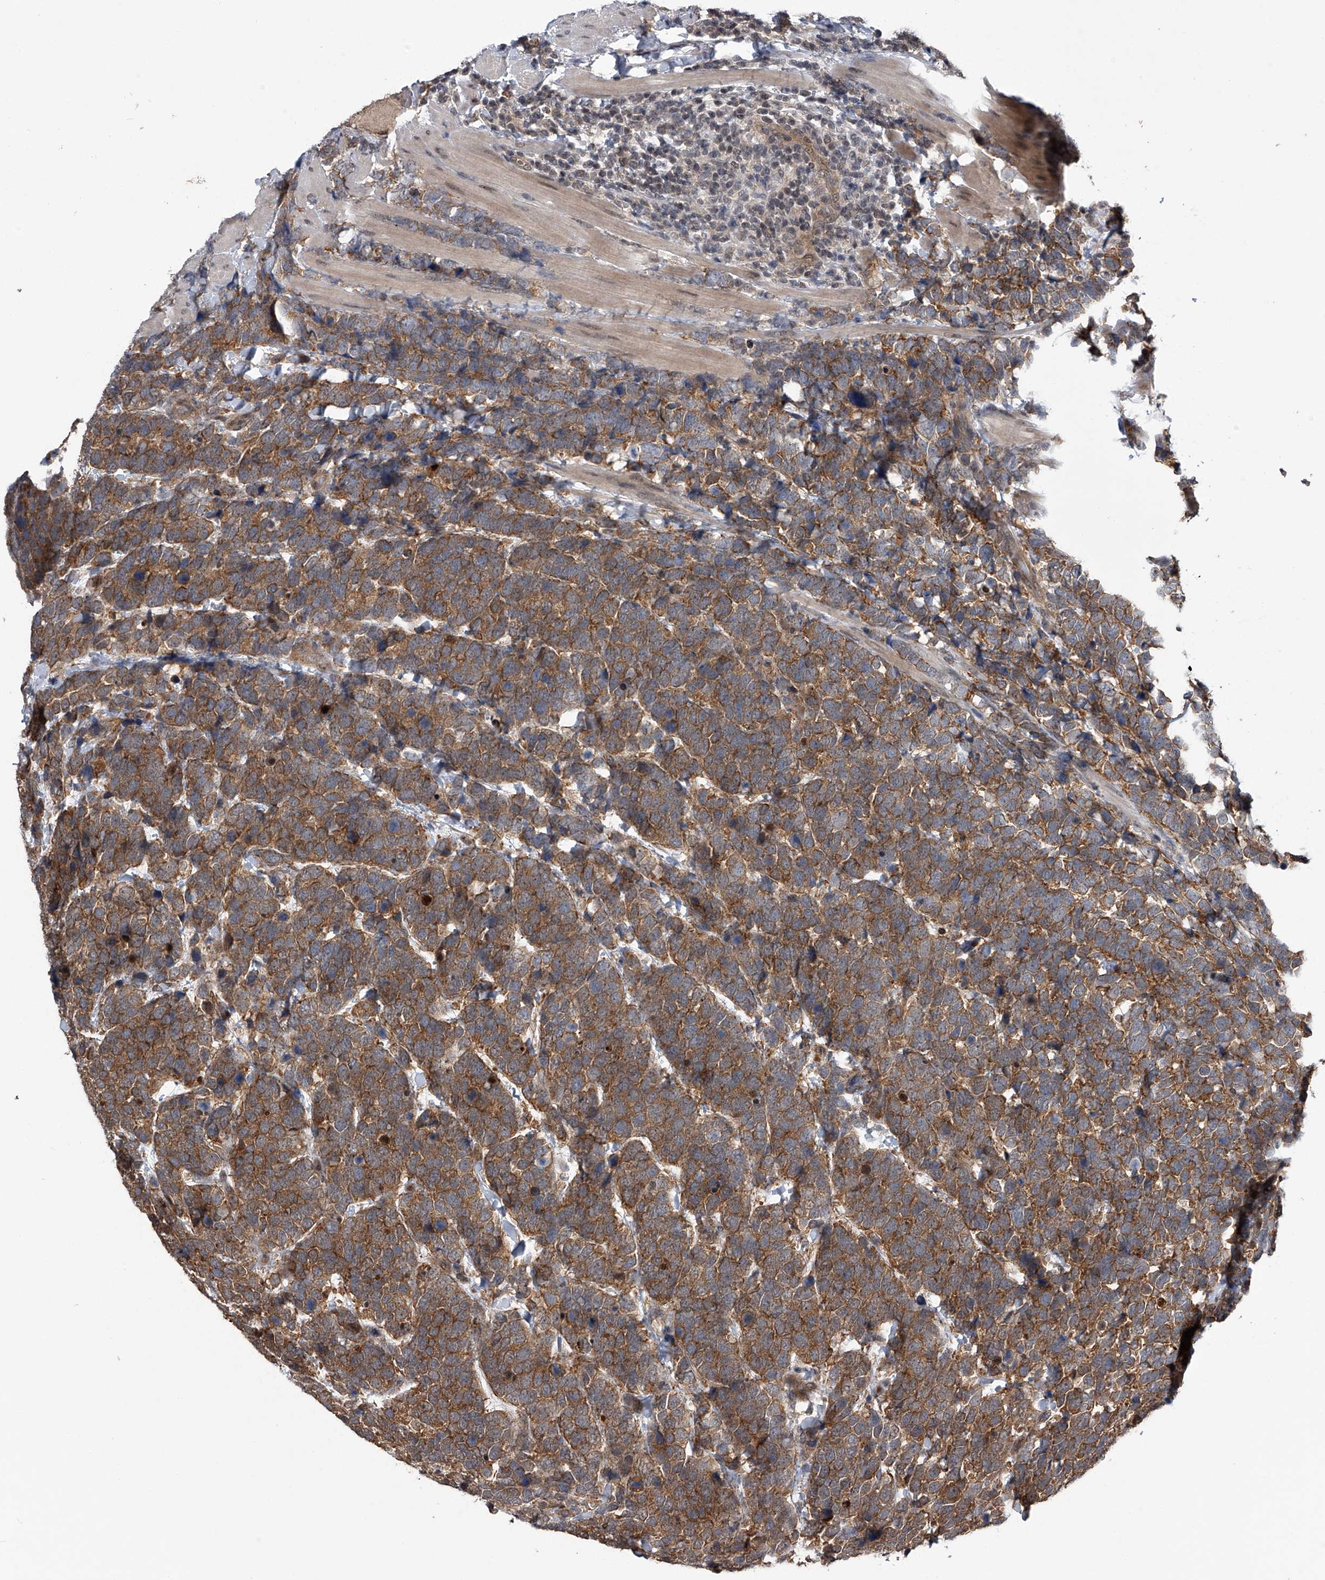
{"staining": {"intensity": "strong", "quantity": "25%-75%", "location": "cytoplasmic/membranous"}, "tissue": "urothelial cancer", "cell_type": "Tumor cells", "image_type": "cancer", "snomed": [{"axis": "morphology", "description": "Urothelial carcinoma, High grade"}, {"axis": "topography", "description": "Urinary bladder"}], "caption": "High-power microscopy captured an immunohistochemistry image of high-grade urothelial carcinoma, revealing strong cytoplasmic/membranous staining in about 25%-75% of tumor cells. (IHC, brightfield microscopy, high magnification).", "gene": "SLC12A8", "patient": {"sex": "female", "age": 82}}